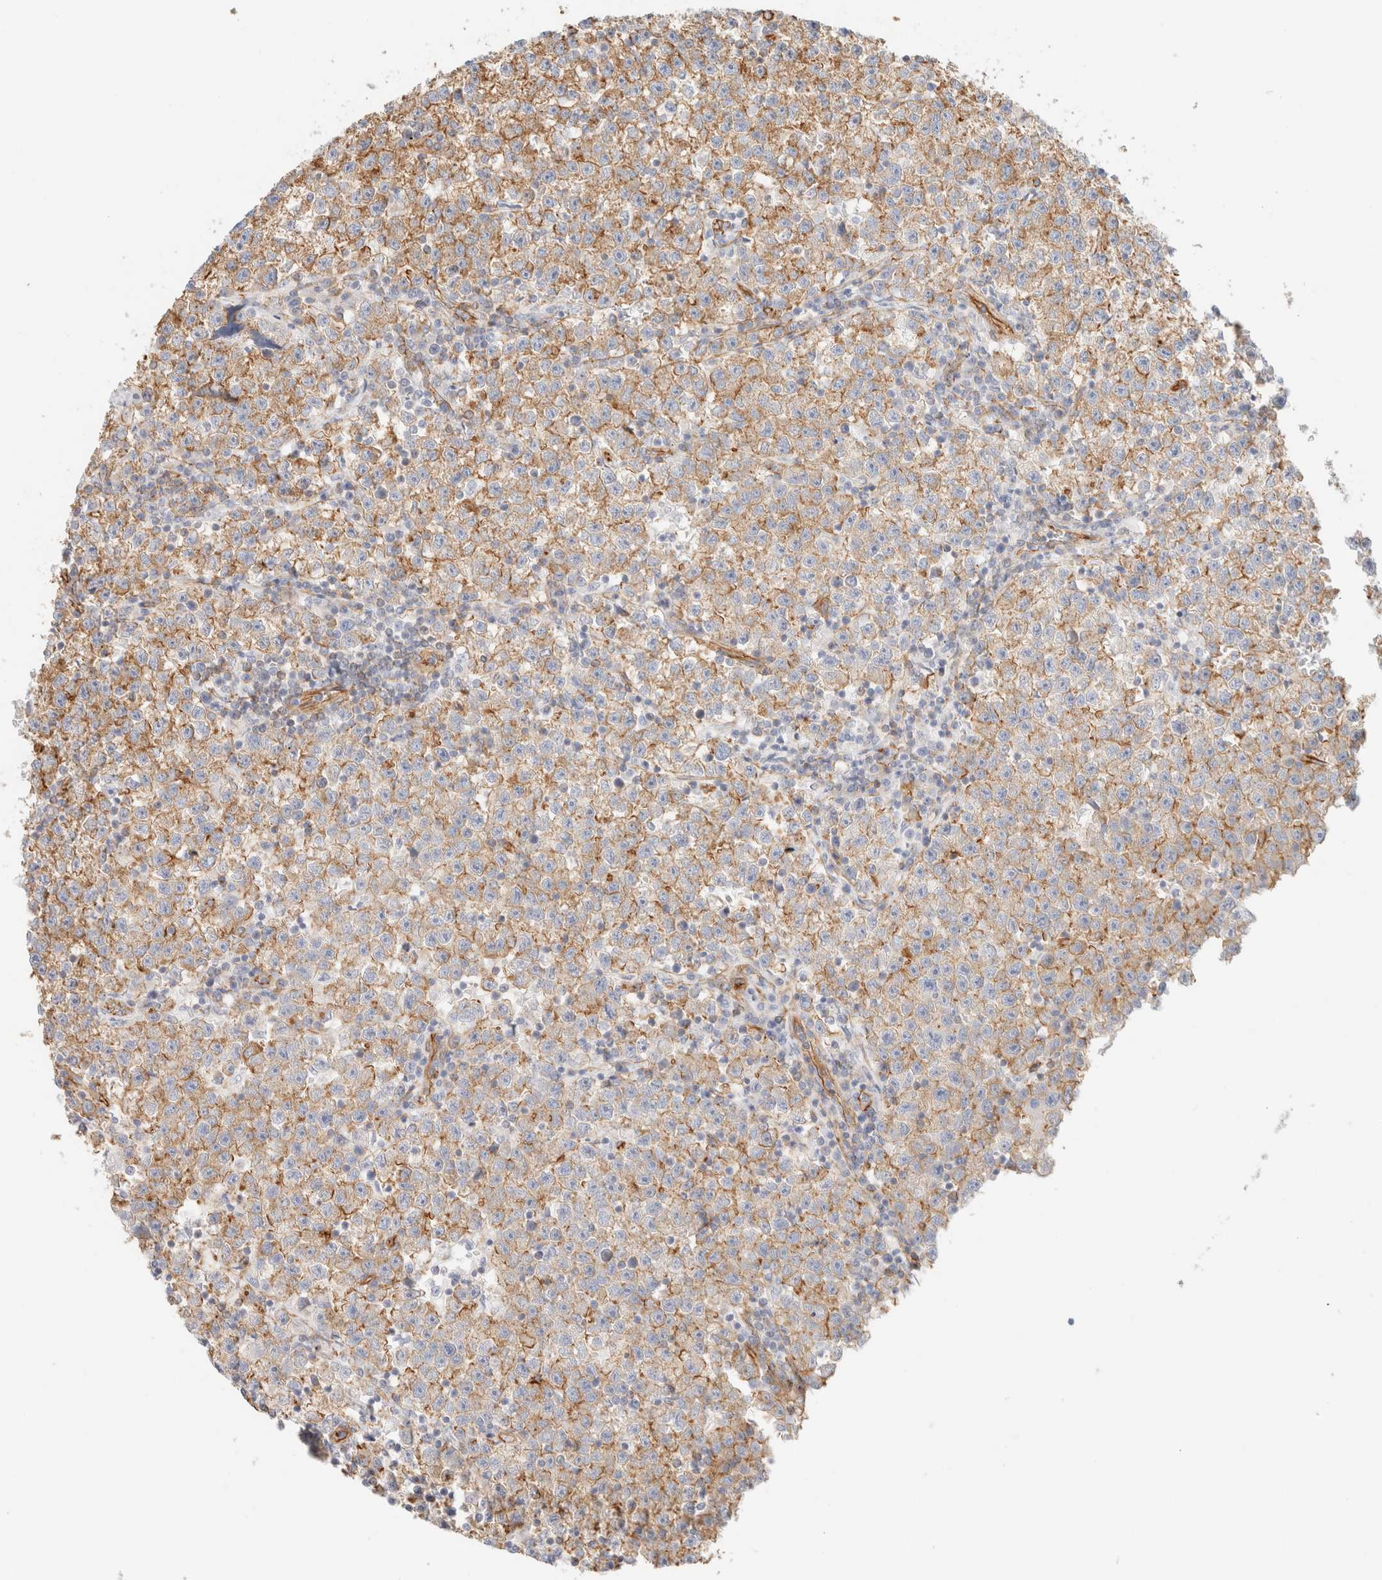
{"staining": {"intensity": "weak", "quantity": ">75%", "location": "cytoplasmic/membranous"}, "tissue": "testis cancer", "cell_type": "Tumor cells", "image_type": "cancer", "snomed": [{"axis": "morphology", "description": "Seminoma, NOS"}, {"axis": "topography", "description": "Testis"}], "caption": "The photomicrograph displays a brown stain indicating the presence of a protein in the cytoplasmic/membranous of tumor cells in testis cancer (seminoma). The staining was performed using DAB to visualize the protein expression in brown, while the nuclei were stained in blue with hematoxylin (Magnification: 20x).", "gene": "CYB5R4", "patient": {"sex": "male", "age": 22}}